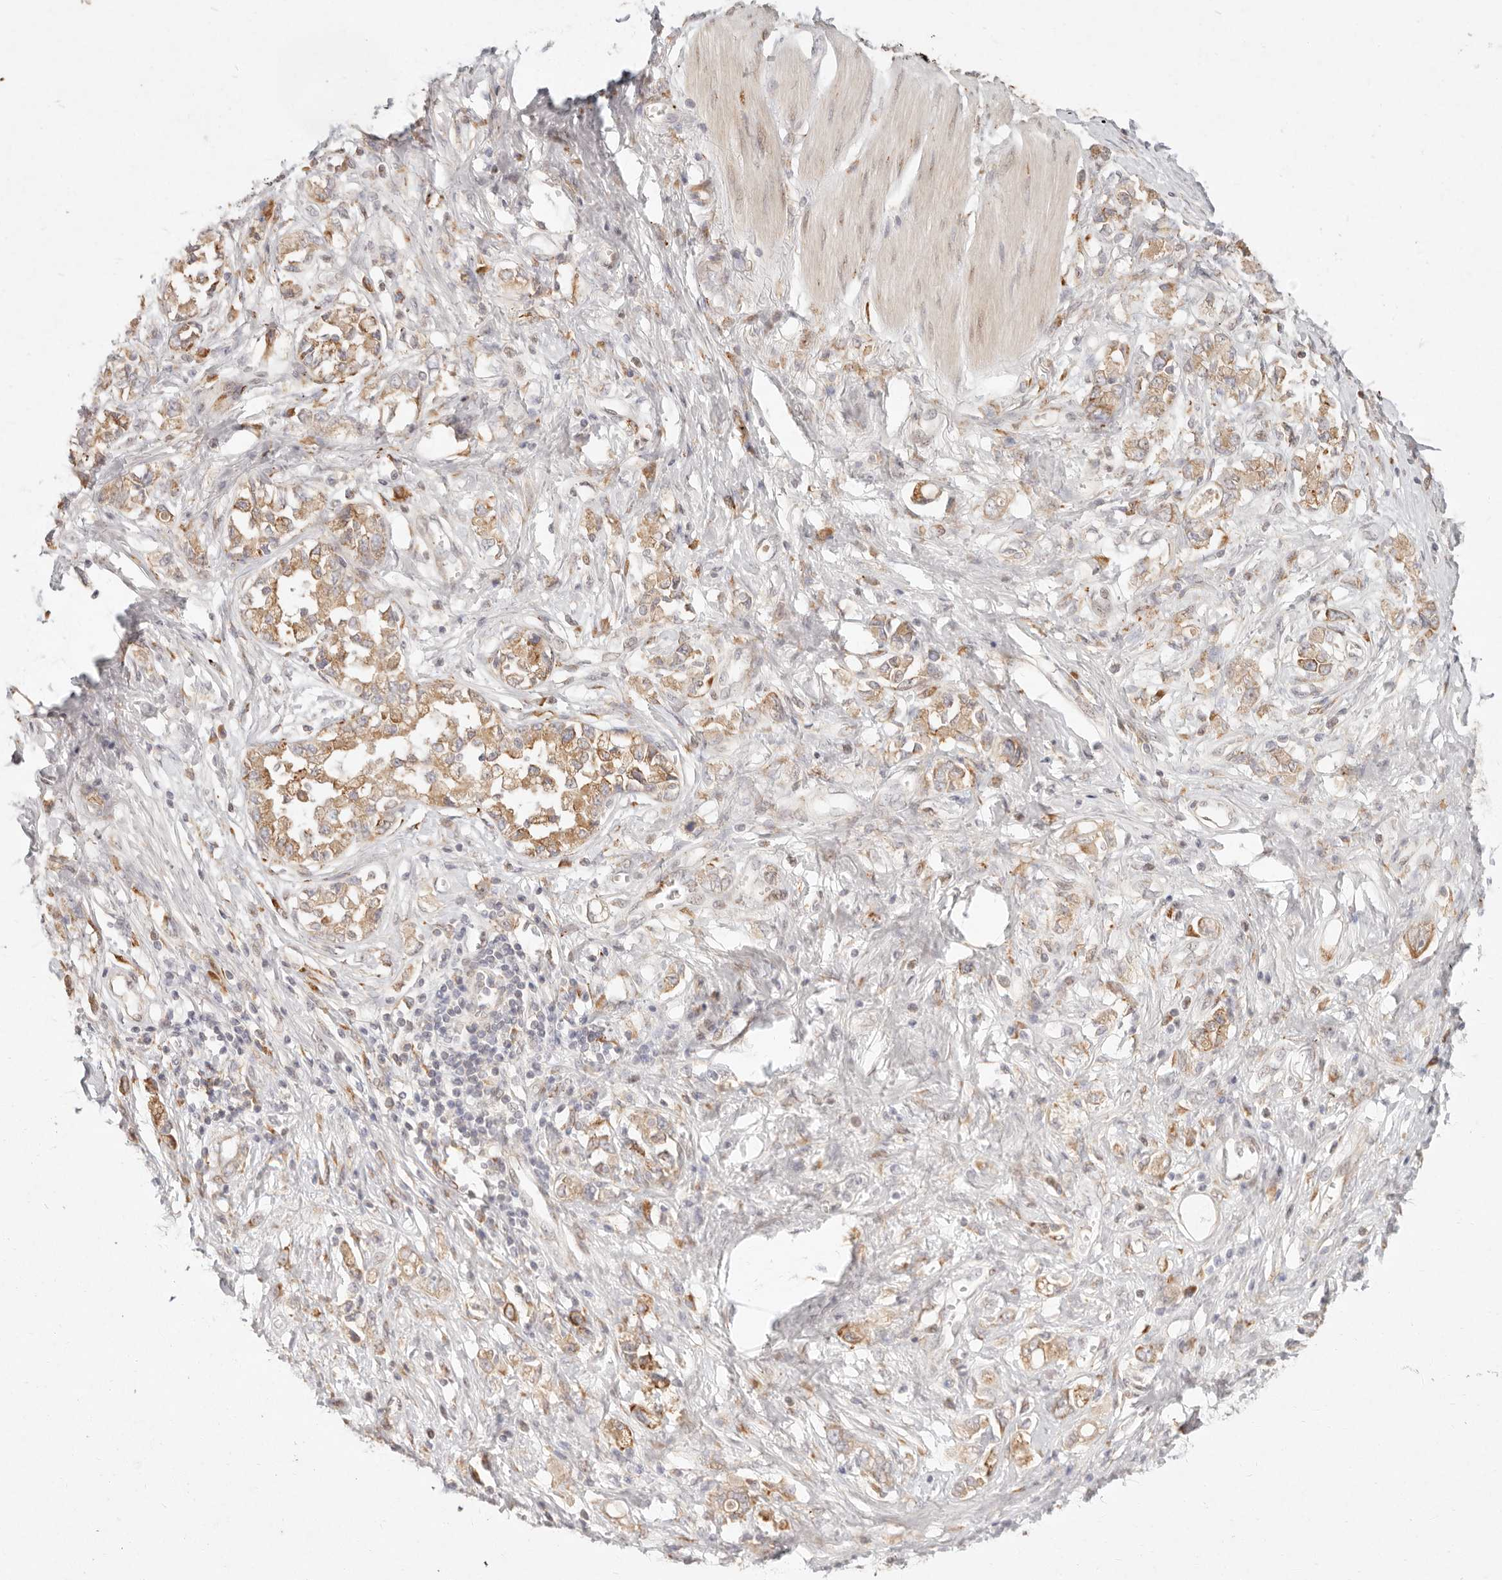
{"staining": {"intensity": "moderate", "quantity": ">75%", "location": "cytoplasmic/membranous"}, "tissue": "stomach cancer", "cell_type": "Tumor cells", "image_type": "cancer", "snomed": [{"axis": "morphology", "description": "Adenocarcinoma, NOS"}, {"axis": "topography", "description": "Stomach"}], "caption": "Stomach adenocarcinoma stained with a protein marker demonstrates moderate staining in tumor cells.", "gene": "C1orf127", "patient": {"sex": "female", "age": 76}}